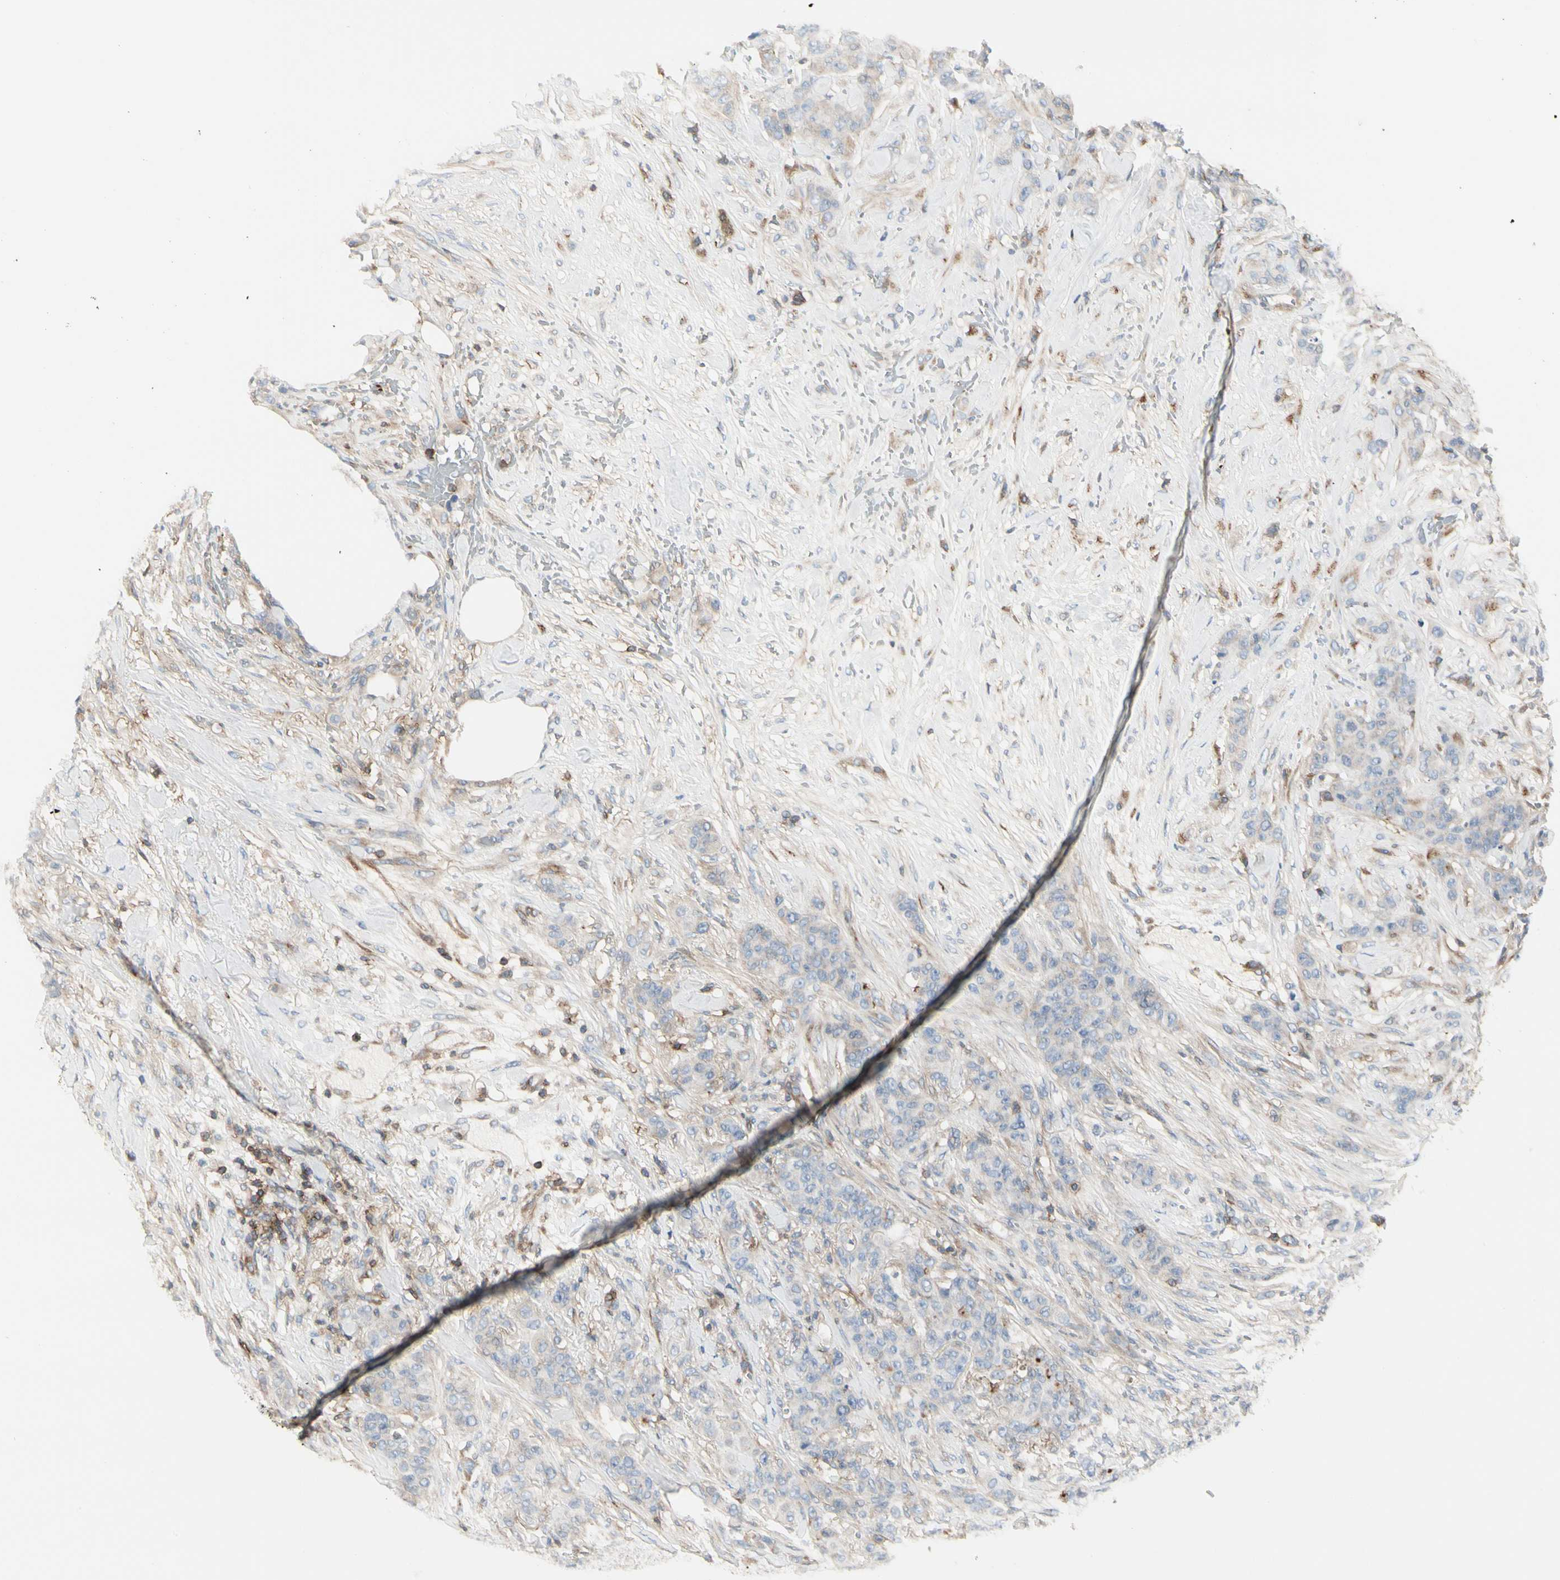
{"staining": {"intensity": "weak", "quantity": "25%-75%", "location": "cytoplasmic/membranous"}, "tissue": "breast cancer", "cell_type": "Tumor cells", "image_type": "cancer", "snomed": [{"axis": "morphology", "description": "Duct carcinoma"}, {"axis": "topography", "description": "Breast"}], "caption": "Human breast cancer (intraductal carcinoma) stained for a protein (brown) reveals weak cytoplasmic/membranous positive positivity in about 25%-75% of tumor cells.", "gene": "CLEC2B", "patient": {"sex": "female", "age": 40}}